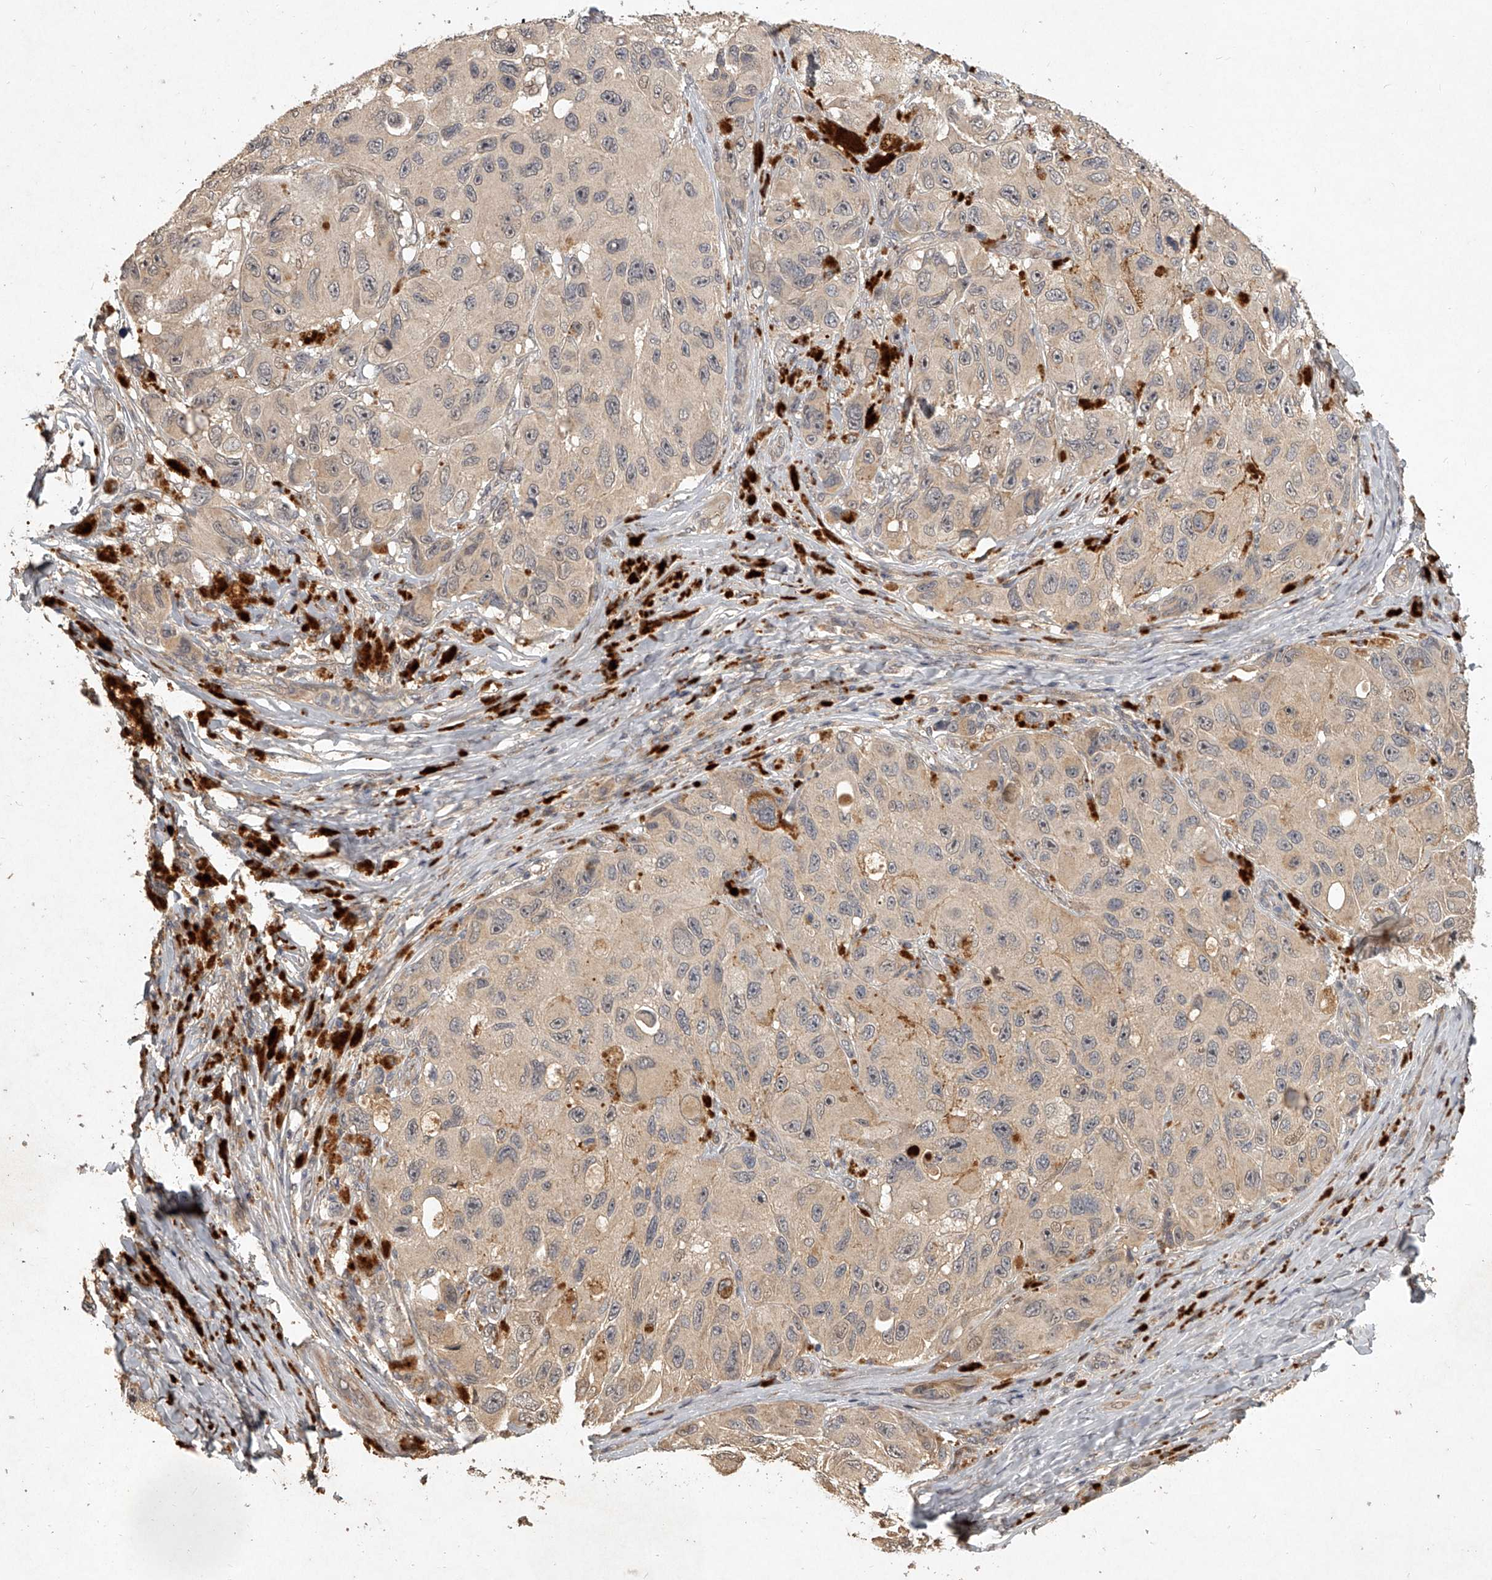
{"staining": {"intensity": "weak", "quantity": "25%-75%", "location": "cytoplasmic/membranous"}, "tissue": "melanoma", "cell_type": "Tumor cells", "image_type": "cancer", "snomed": [{"axis": "morphology", "description": "Malignant melanoma, NOS"}, {"axis": "topography", "description": "Skin"}], "caption": "The immunohistochemical stain shows weak cytoplasmic/membranous positivity in tumor cells of malignant melanoma tissue. The staining is performed using DAB brown chromogen to label protein expression. The nuclei are counter-stained blue using hematoxylin.", "gene": "SLC37A1", "patient": {"sex": "female", "age": 73}}